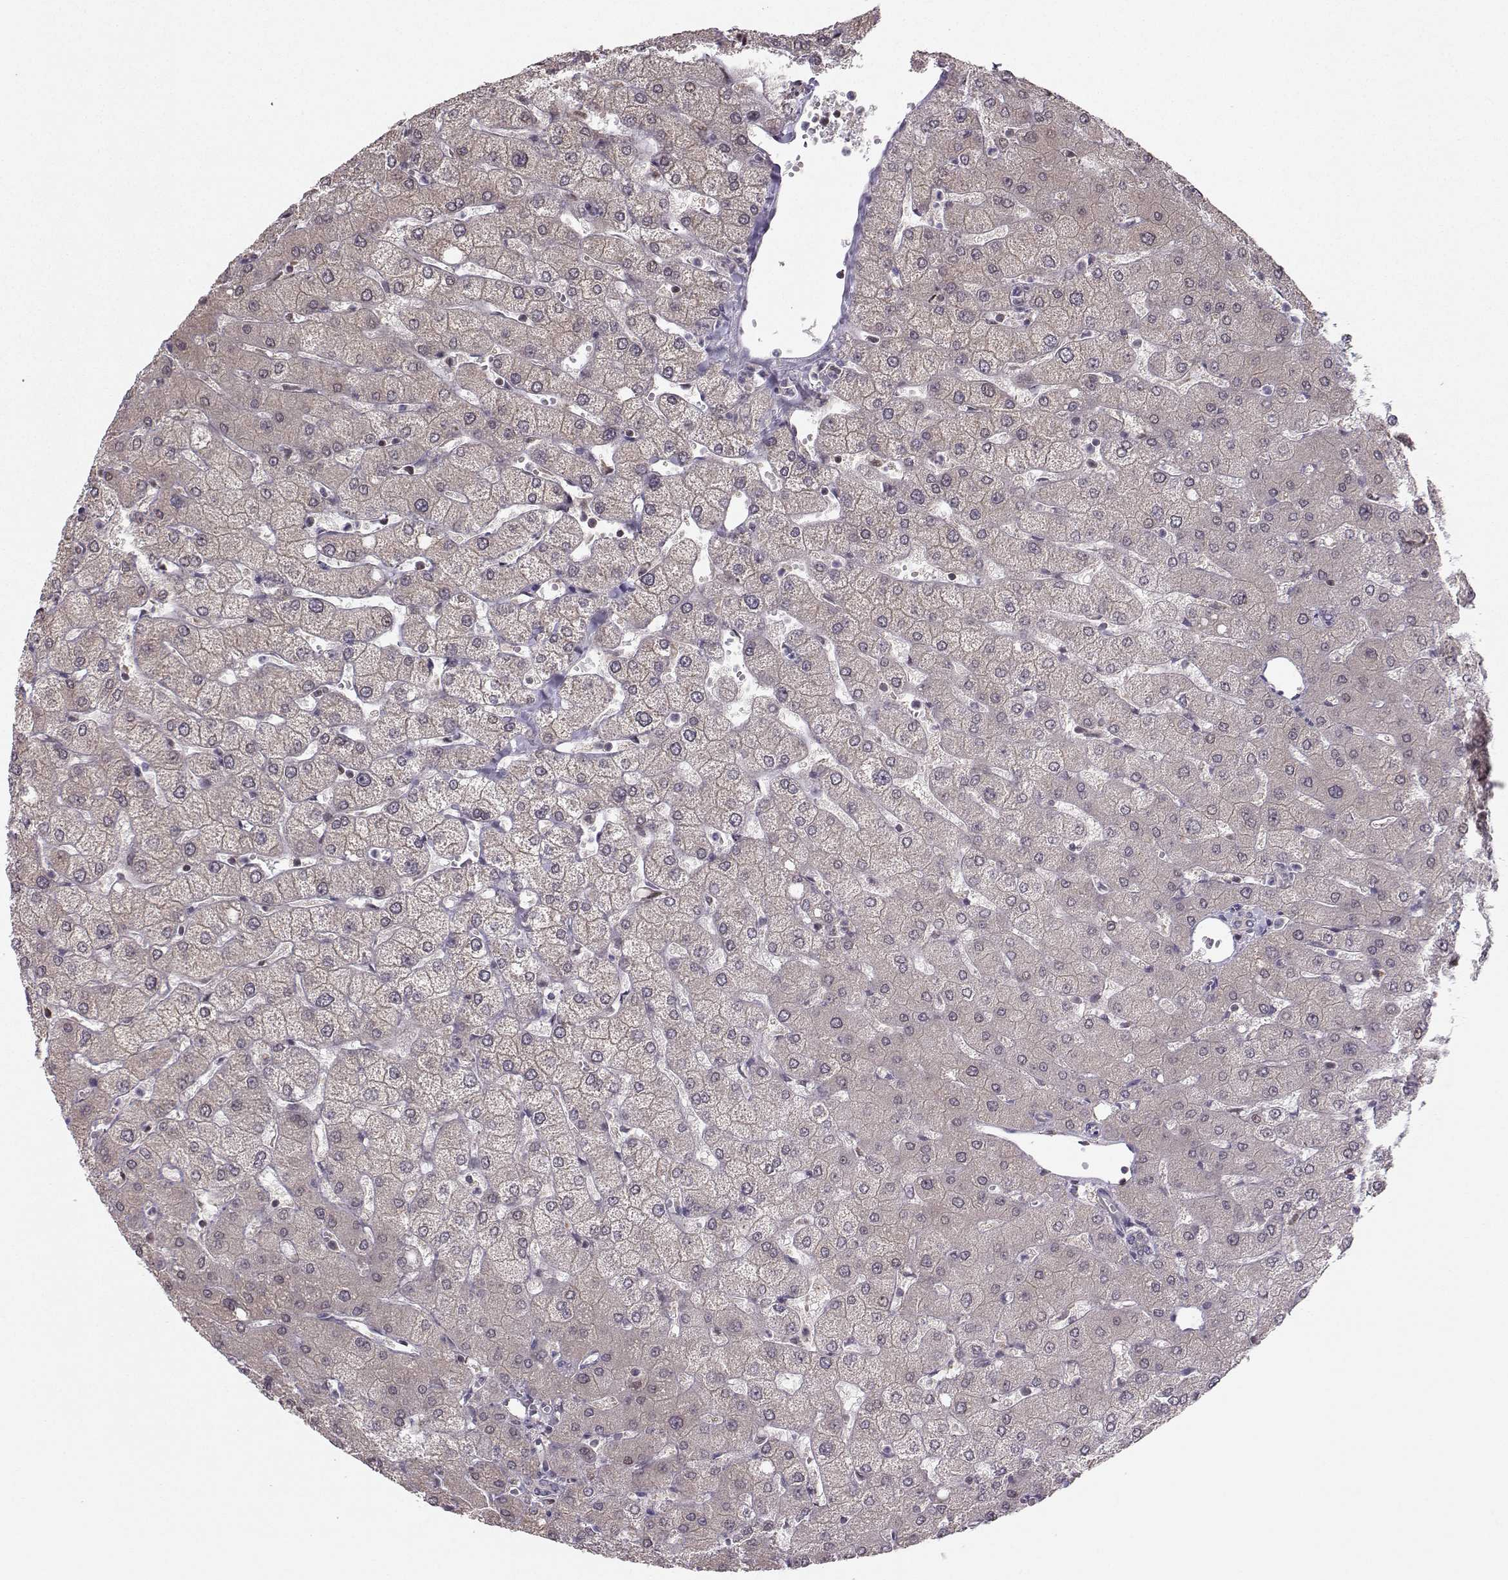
{"staining": {"intensity": "negative", "quantity": "none", "location": "none"}, "tissue": "liver", "cell_type": "Cholangiocytes", "image_type": "normal", "snomed": [{"axis": "morphology", "description": "Normal tissue, NOS"}, {"axis": "topography", "description": "Liver"}], "caption": "Immunohistochemistry (IHC) histopathology image of unremarkable liver stained for a protein (brown), which demonstrates no expression in cholangiocytes.", "gene": "PKP2", "patient": {"sex": "female", "age": 54}}